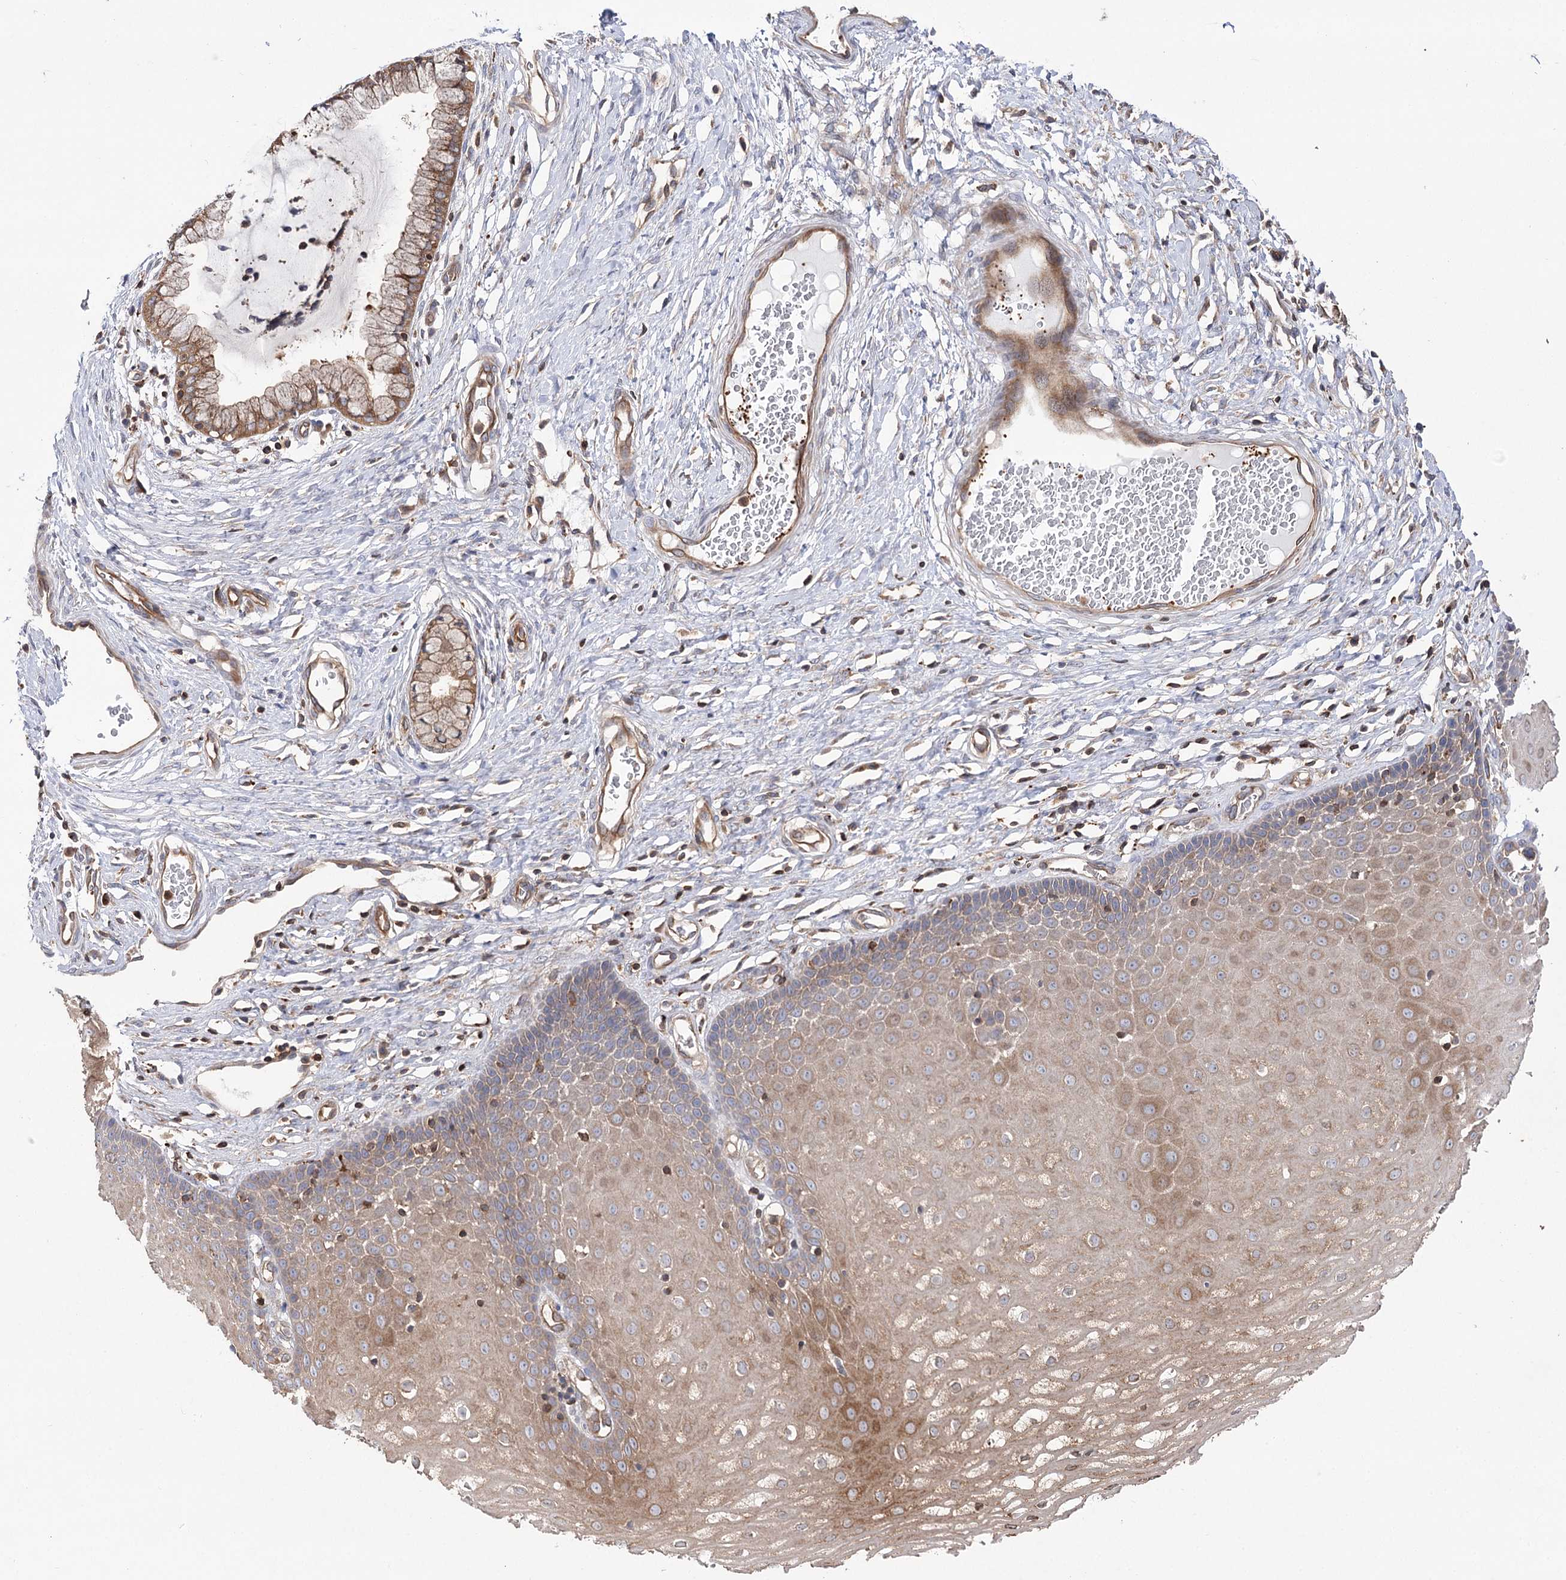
{"staining": {"intensity": "moderate", "quantity": "25%-75%", "location": "cytoplasmic/membranous"}, "tissue": "cervix", "cell_type": "Glandular cells", "image_type": "normal", "snomed": [{"axis": "morphology", "description": "Normal tissue, NOS"}, {"axis": "topography", "description": "Cervix"}], "caption": "Unremarkable cervix was stained to show a protein in brown. There is medium levels of moderate cytoplasmic/membranous positivity in approximately 25%-75% of glandular cells. (DAB (3,3'-diaminobenzidine) = brown stain, brightfield microscopy at high magnification).", "gene": "VPS37B", "patient": {"sex": "female", "age": 55}}